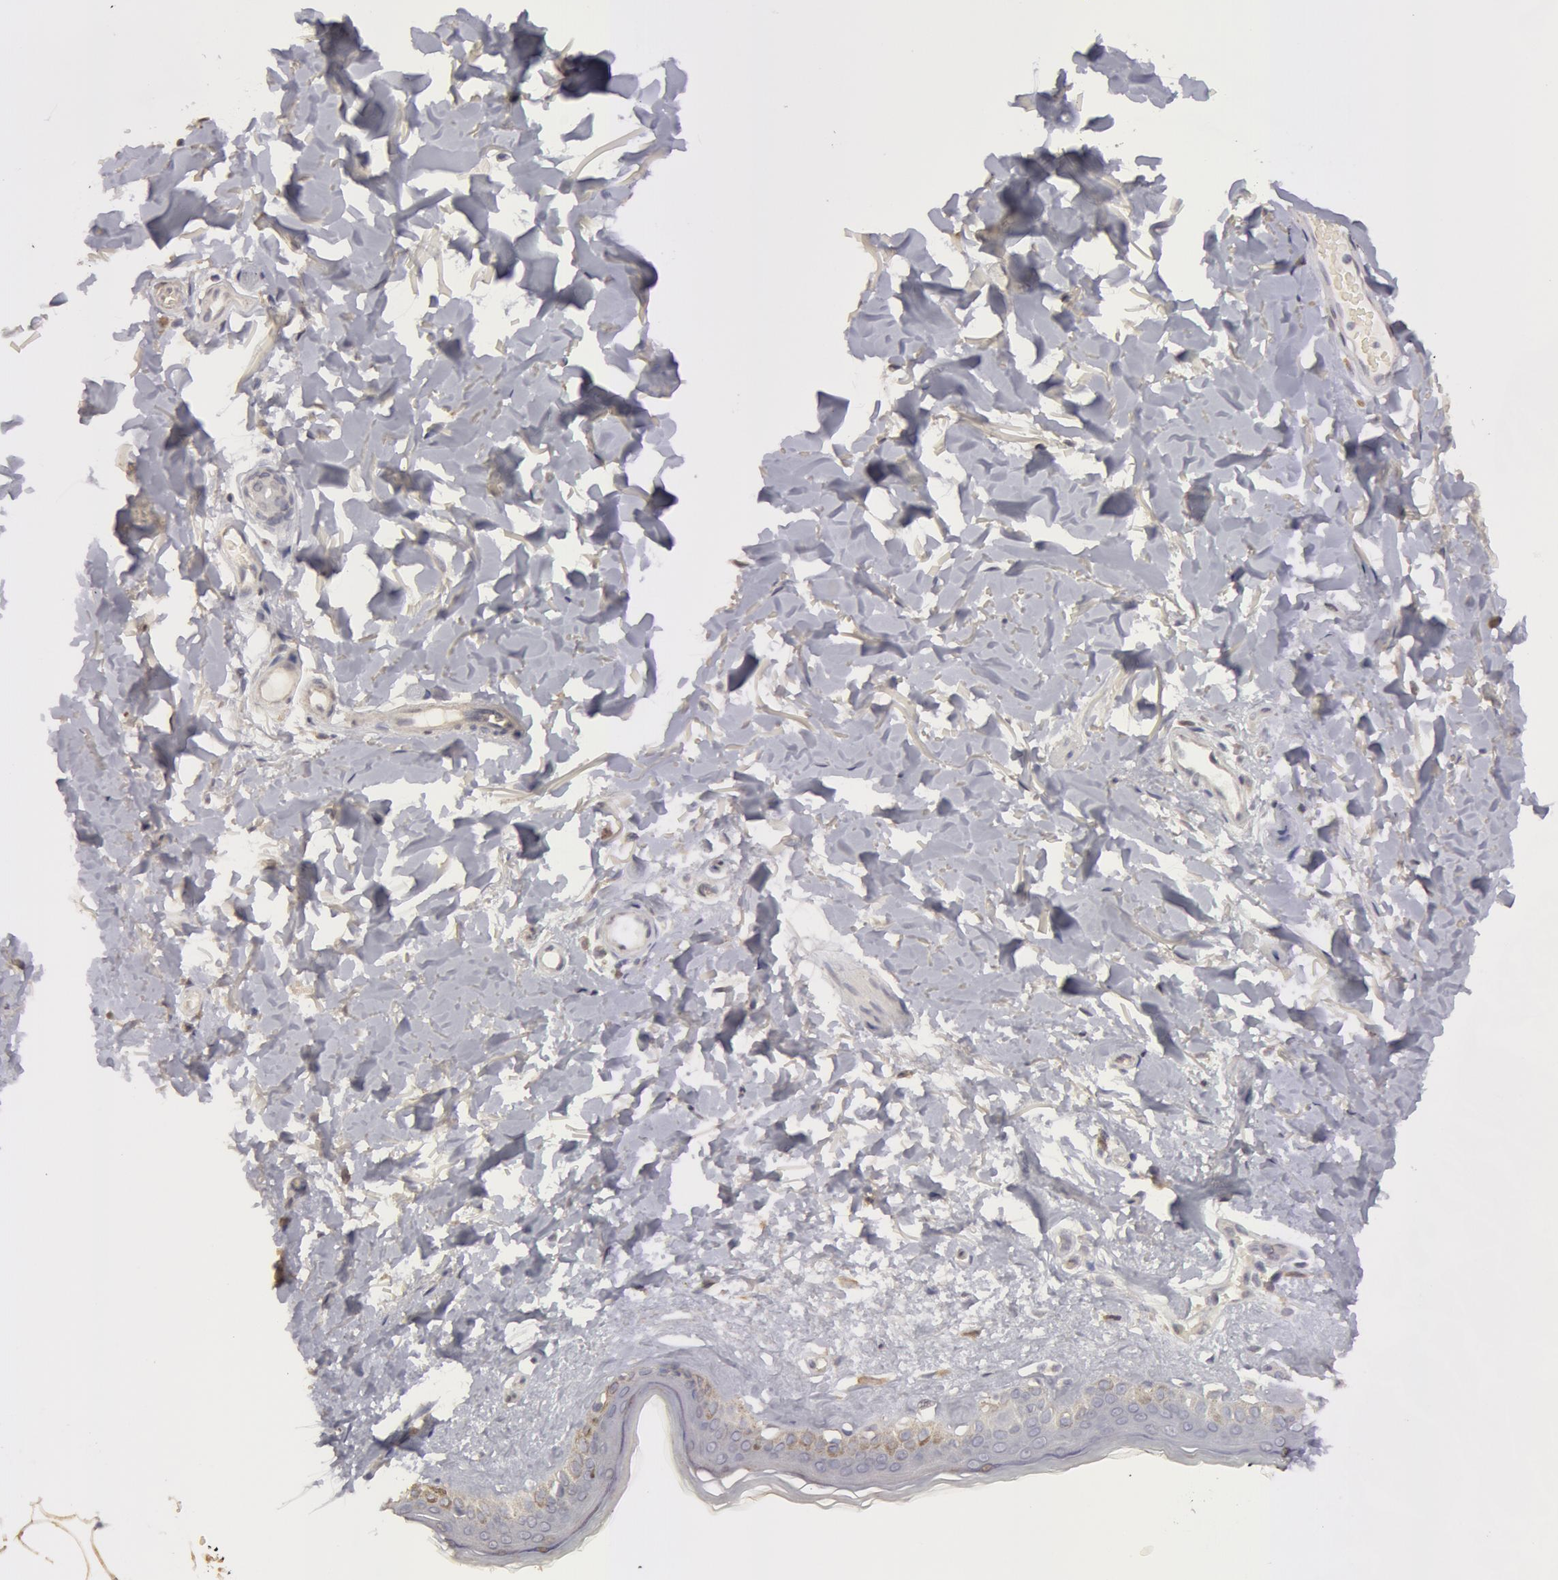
{"staining": {"intensity": "negative", "quantity": "none", "location": "none"}, "tissue": "skin", "cell_type": "Fibroblasts", "image_type": "normal", "snomed": [{"axis": "morphology", "description": "Normal tissue, NOS"}, {"axis": "topography", "description": "Skin"}], "caption": "IHC micrograph of benign skin: skin stained with DAB (3,3'-diaminobenzidine) displays no significant protein positivity in fibroblasts.", "gene": "CAT", "patient": {"sex": "female", "age": 56}}